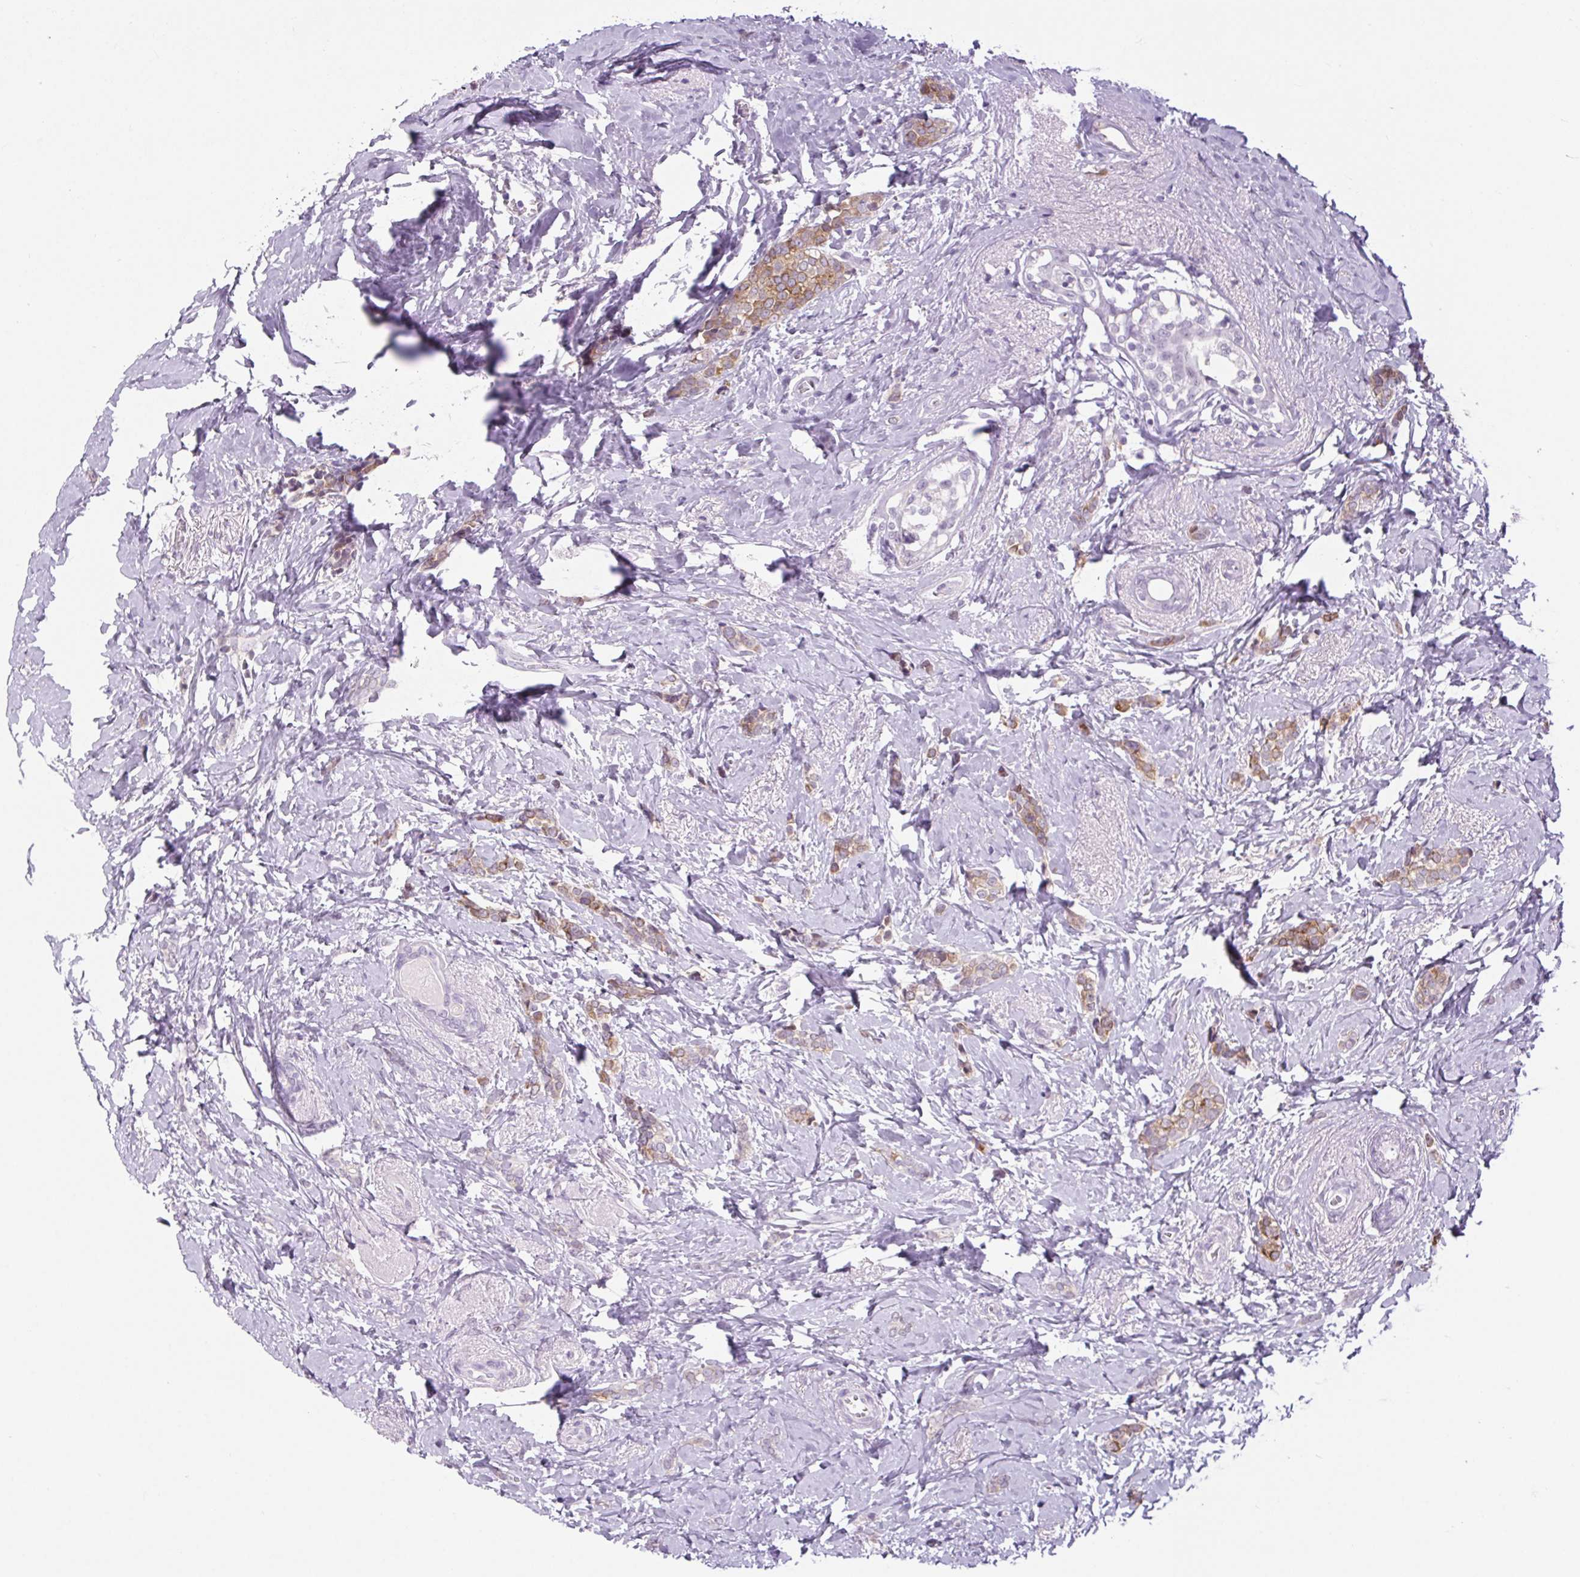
{"staining": {"intensity": "weak", "quantity": ">75%", "location": "cytoplasmic/membranous"}, "tissue": "breast cancer", "cell_type": "Tumor cells", "image_type": "cancer", "snomed": [{"axis": "morphology", "description": "Normal tissue, NOS"}, {"axis": "morphology", "description": "Duct carcinoma"}, {"axis": "topography", "description": "Breast"}], "caption": "Tumor cells show weak cytoplasmic/membranous expression in approximately >75% of cells in breast infiltrating ductal carcinoma.", "gene": "BCAS1", "patient": {"sex": "female", "age": 77}}